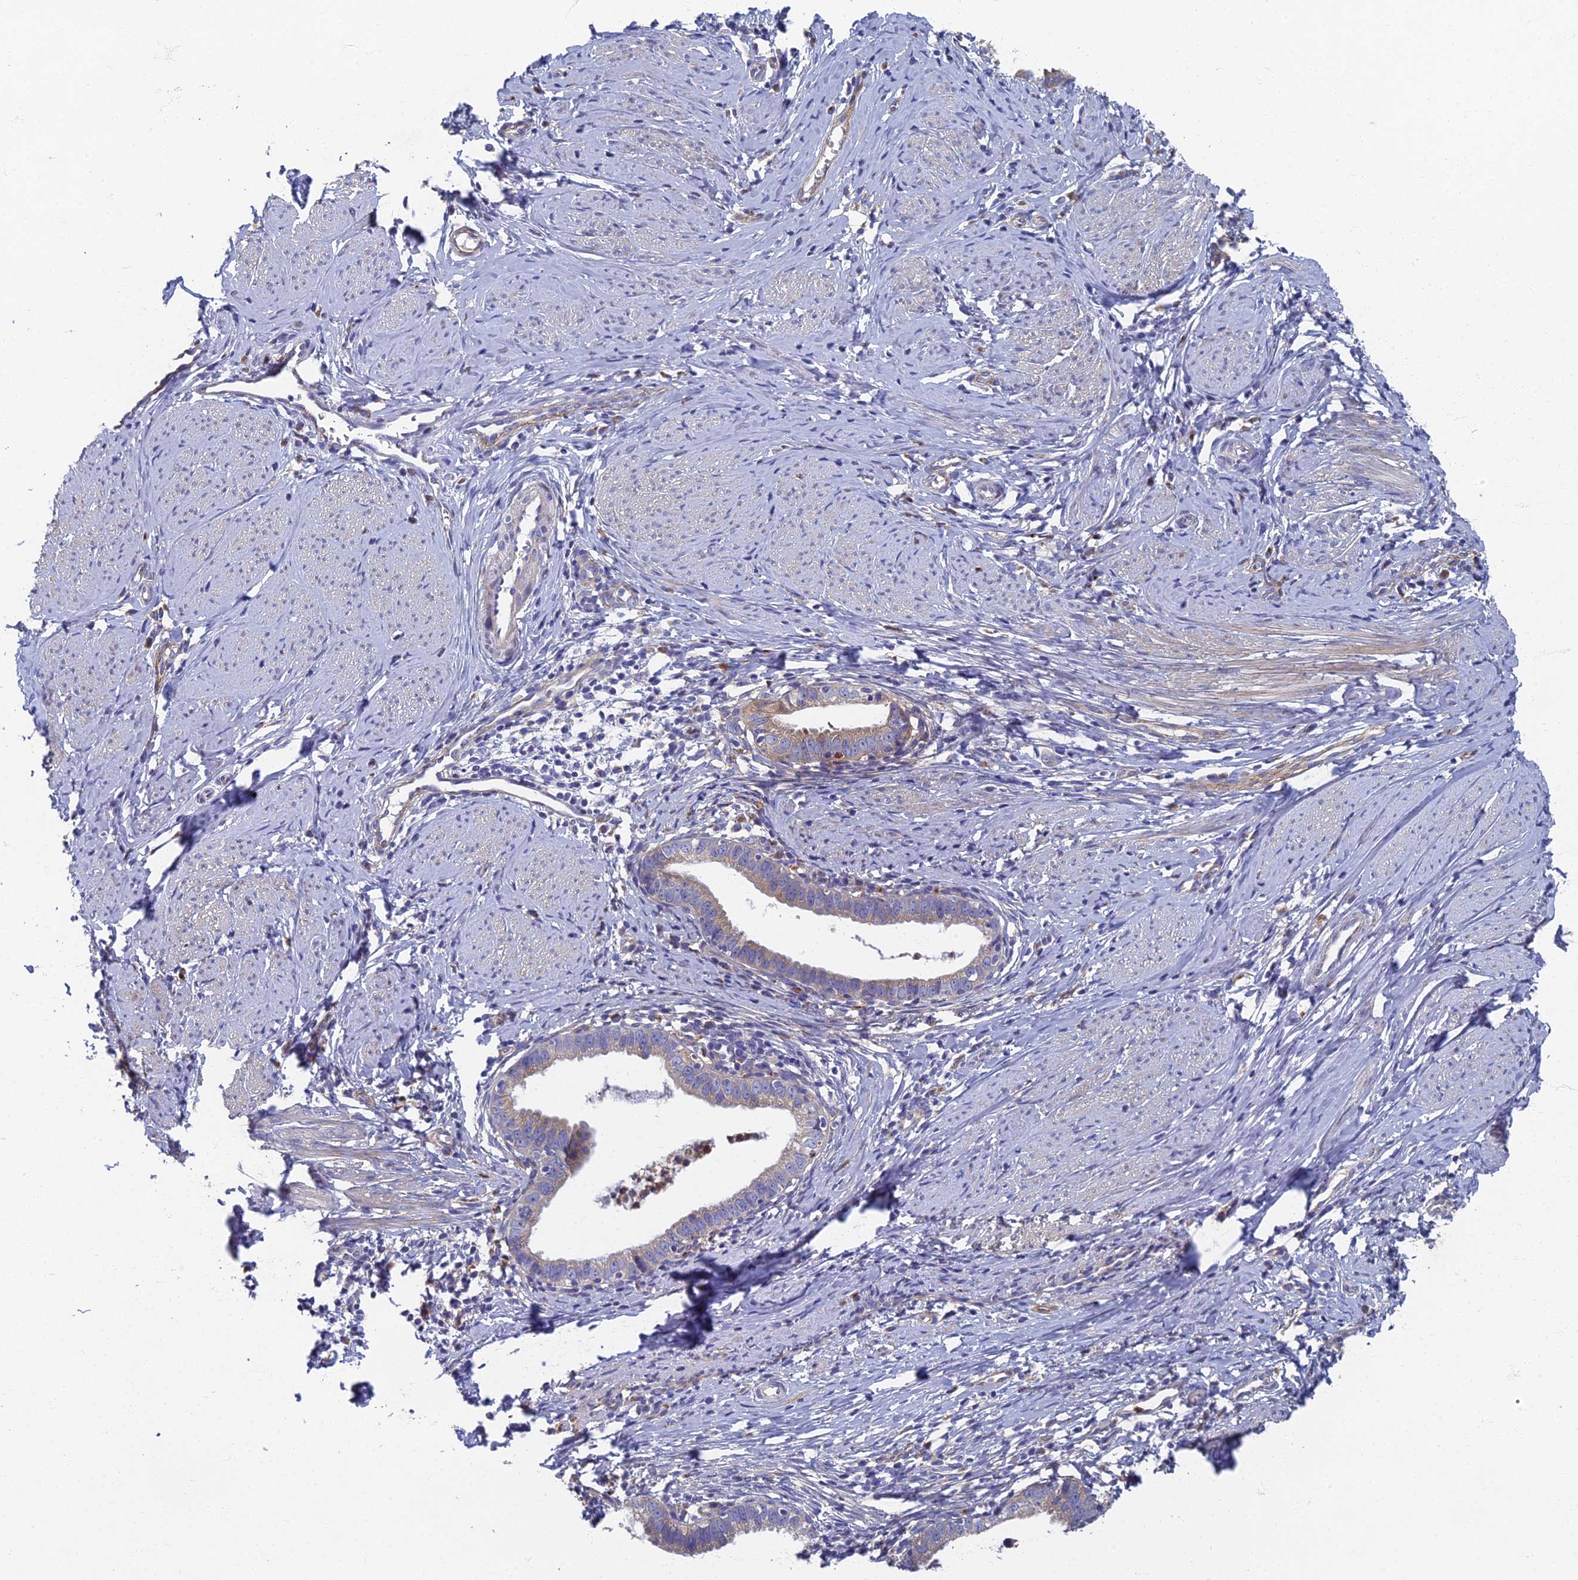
{"staining": {"intensity": "negative", "quantity": "none", "location": "none"}, "tissue": "cervical cancer", "cell_type": "Tumor cells", "image_type": "cancer", "snomed": [{"axis": "morphology", "description": "Adenocarcinoma, NOS"}, {"axis": "topography", "description": "Cervix"}], "caption": "The photomicrograph displays no significant expression in tumor cells of cervical adenocarcinoma.", "gene": "RNASEK", "patient": {"sex": "female", "age": 36}}